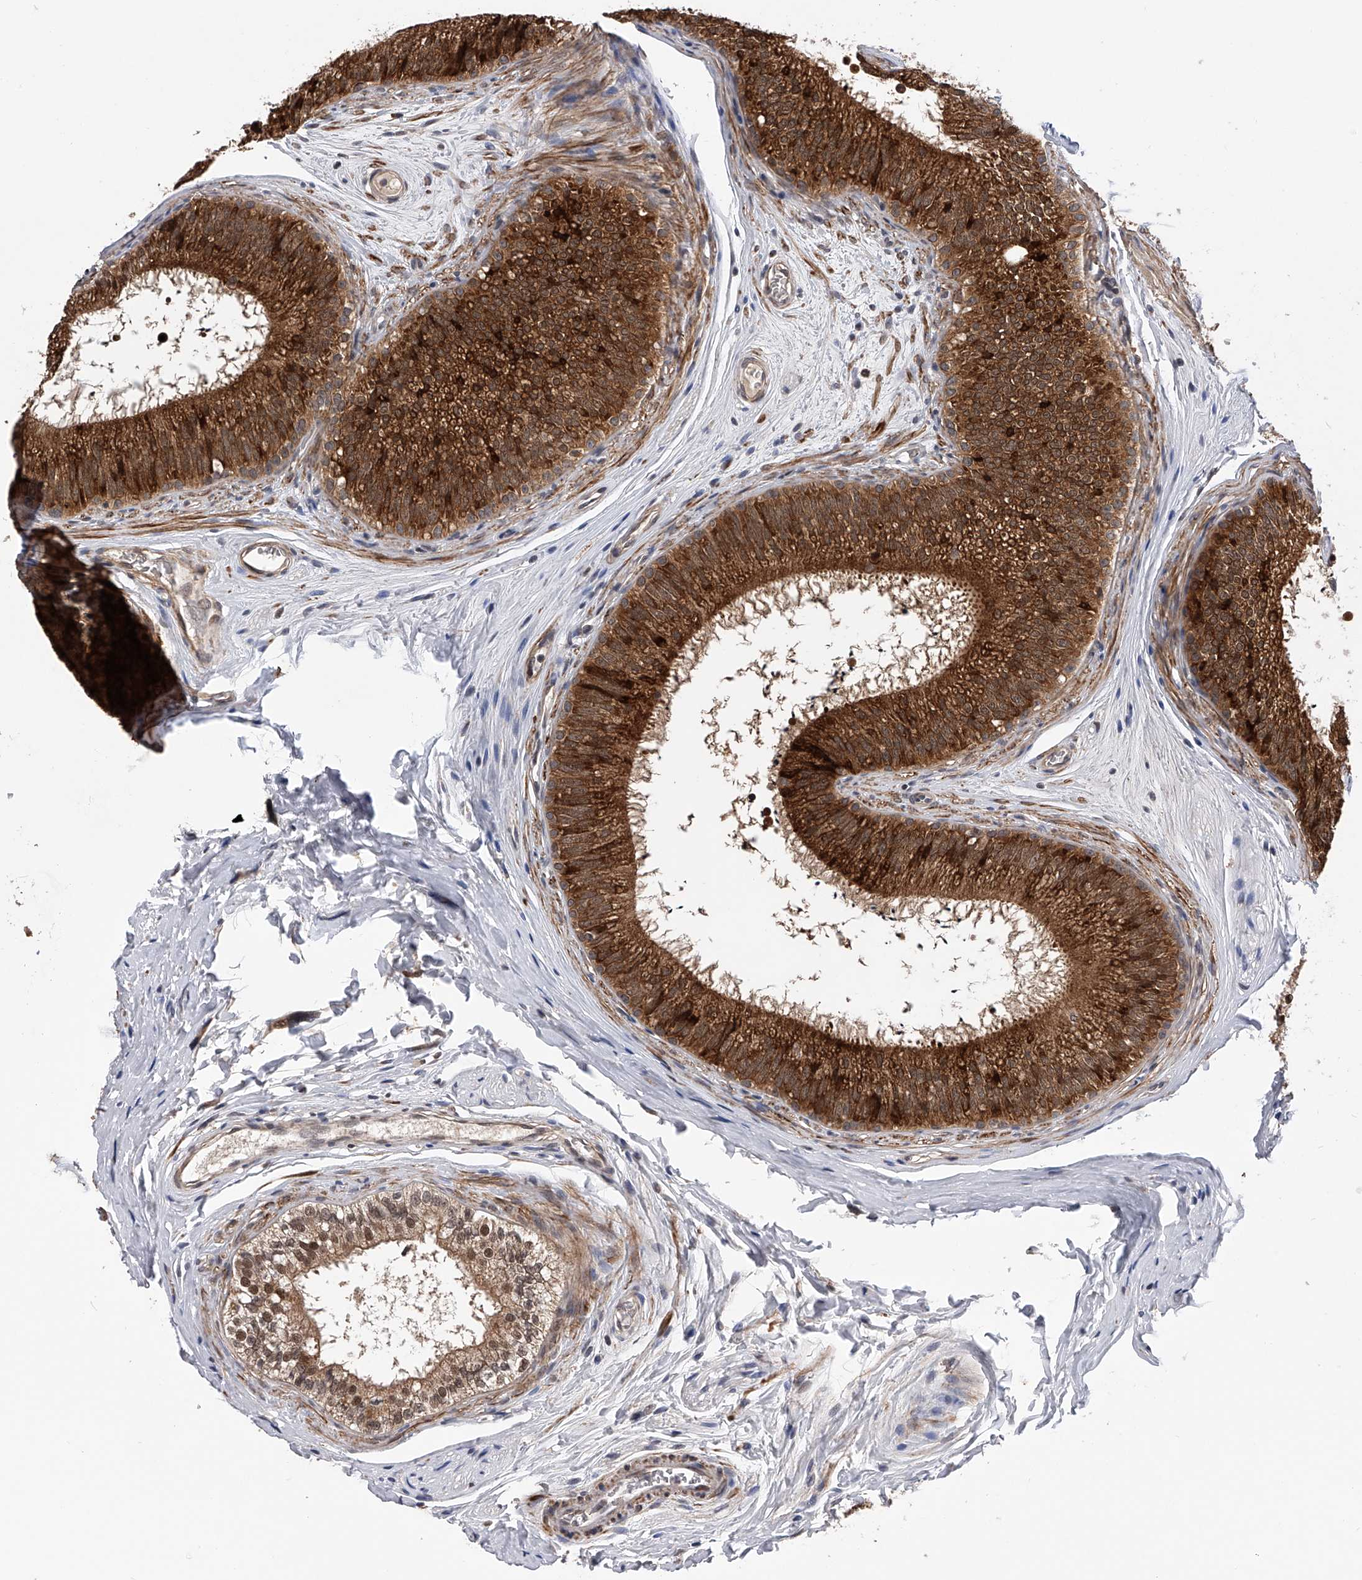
{"staining": {"intensity": "strong", "quantity": ">75%", "location": "cytoplasmic/membranous"}, "tissue": "epididymis", "cell_type": "Glandular cells", "image_type": "normal", "snomed": [{"axis": "morphology", "description": "Normal tissue, NOS"}, {"axis": "topography", "description": "Epididymis"}], "caption": "Protein staining by immunohistochemistry (IHC) displays strong cytoplasmic/membranous staining in approximately >75% of glandular cells in normal epididymis.", "gene": "SPOCK1", "patient": {"sex": "male", "age": 29}}